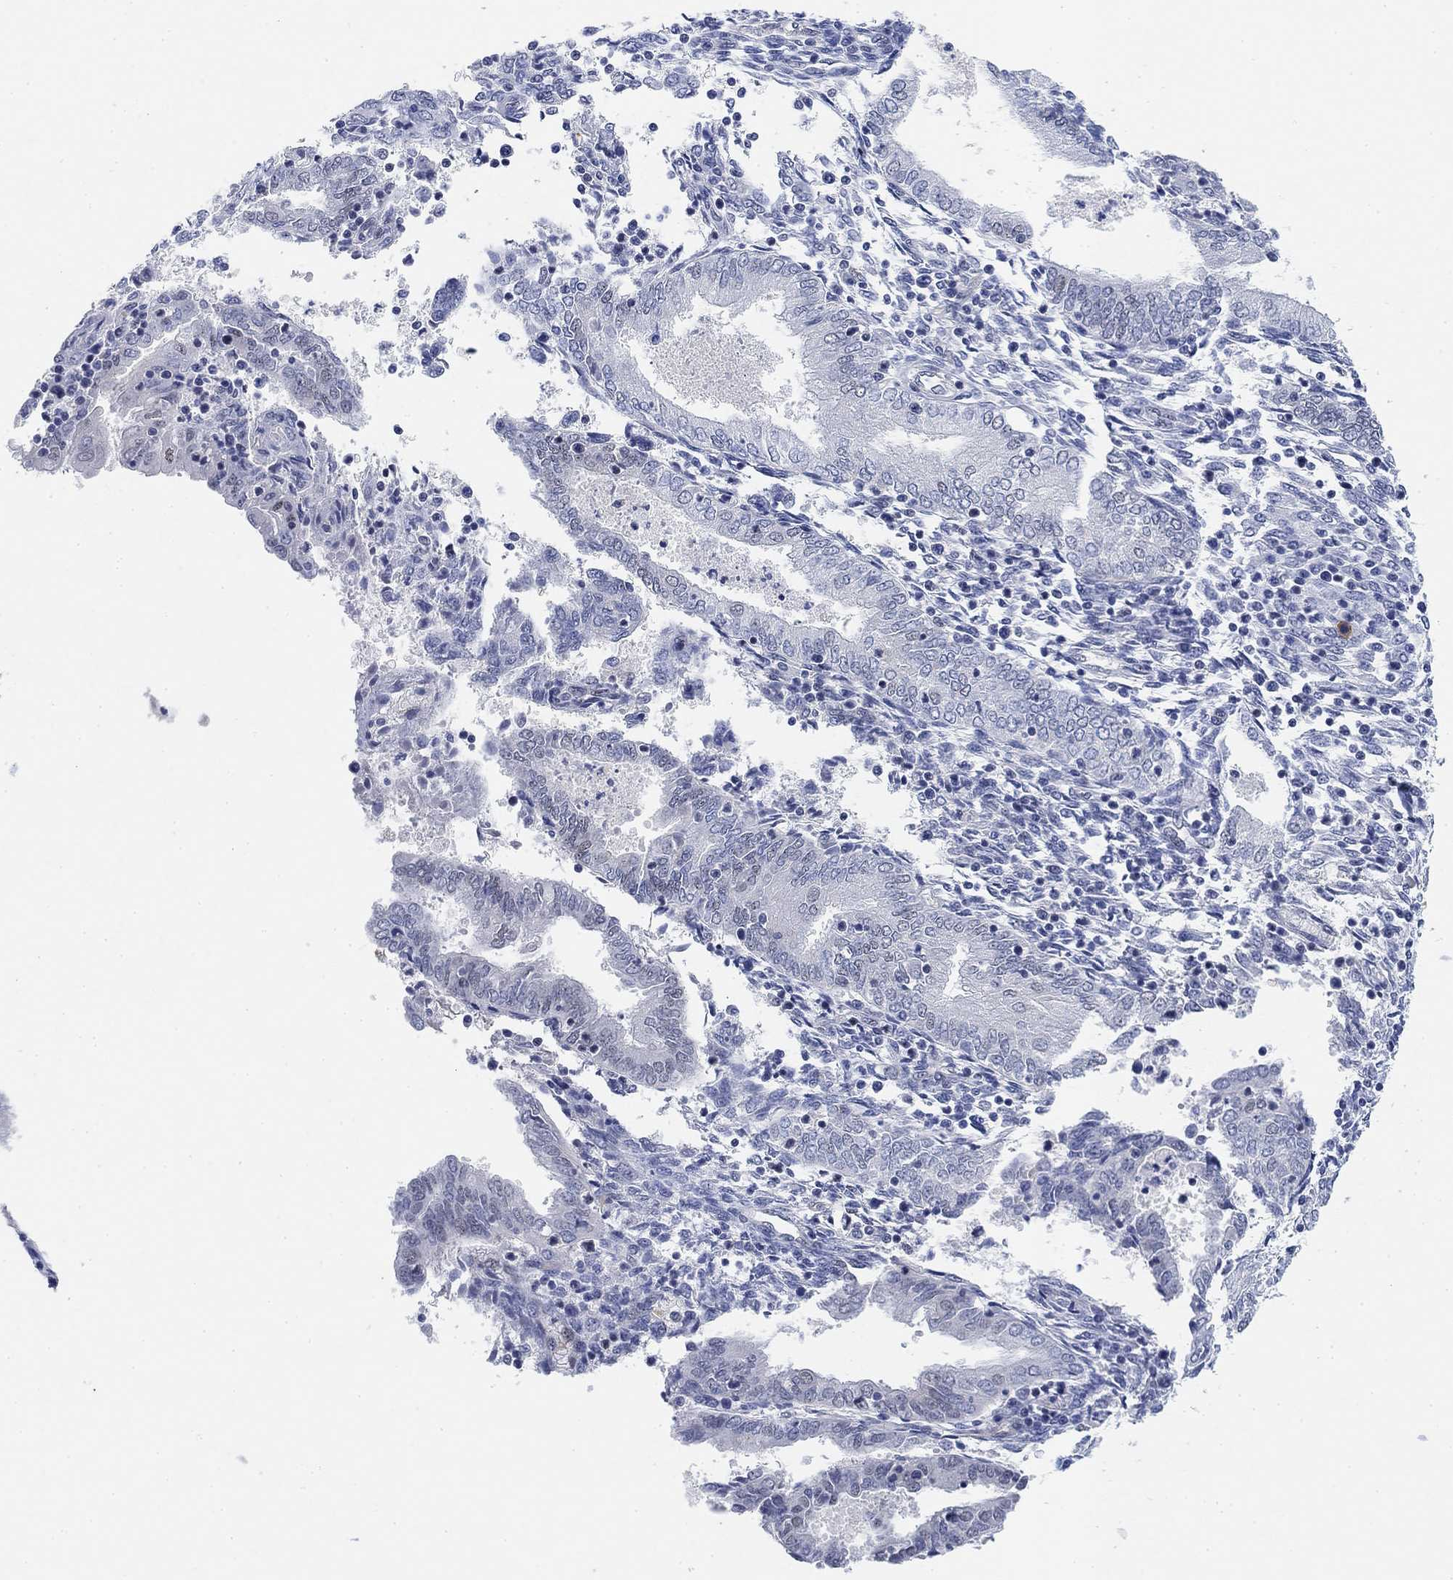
{"staining": {"intensity": "negative", "quantity": "none", "location": "none"}, "tissue": "endometrium", "cell_type": "Cells in endometrial stroma", "image_type": "normal", "snomed": [{"axis": "morphology", "description": "Normal tissue, NOS"}, {"axis": "topography", "description": "Endometrium"}], "caption": "There is no significant expression in cells in endometrial stroma of endometrium. The staining is performed using DAB brown chromogen with nuclei counter-stained in using hematoxylin.", "gene": "PAX6", "patient": {"sex": "female", "age": 42}}